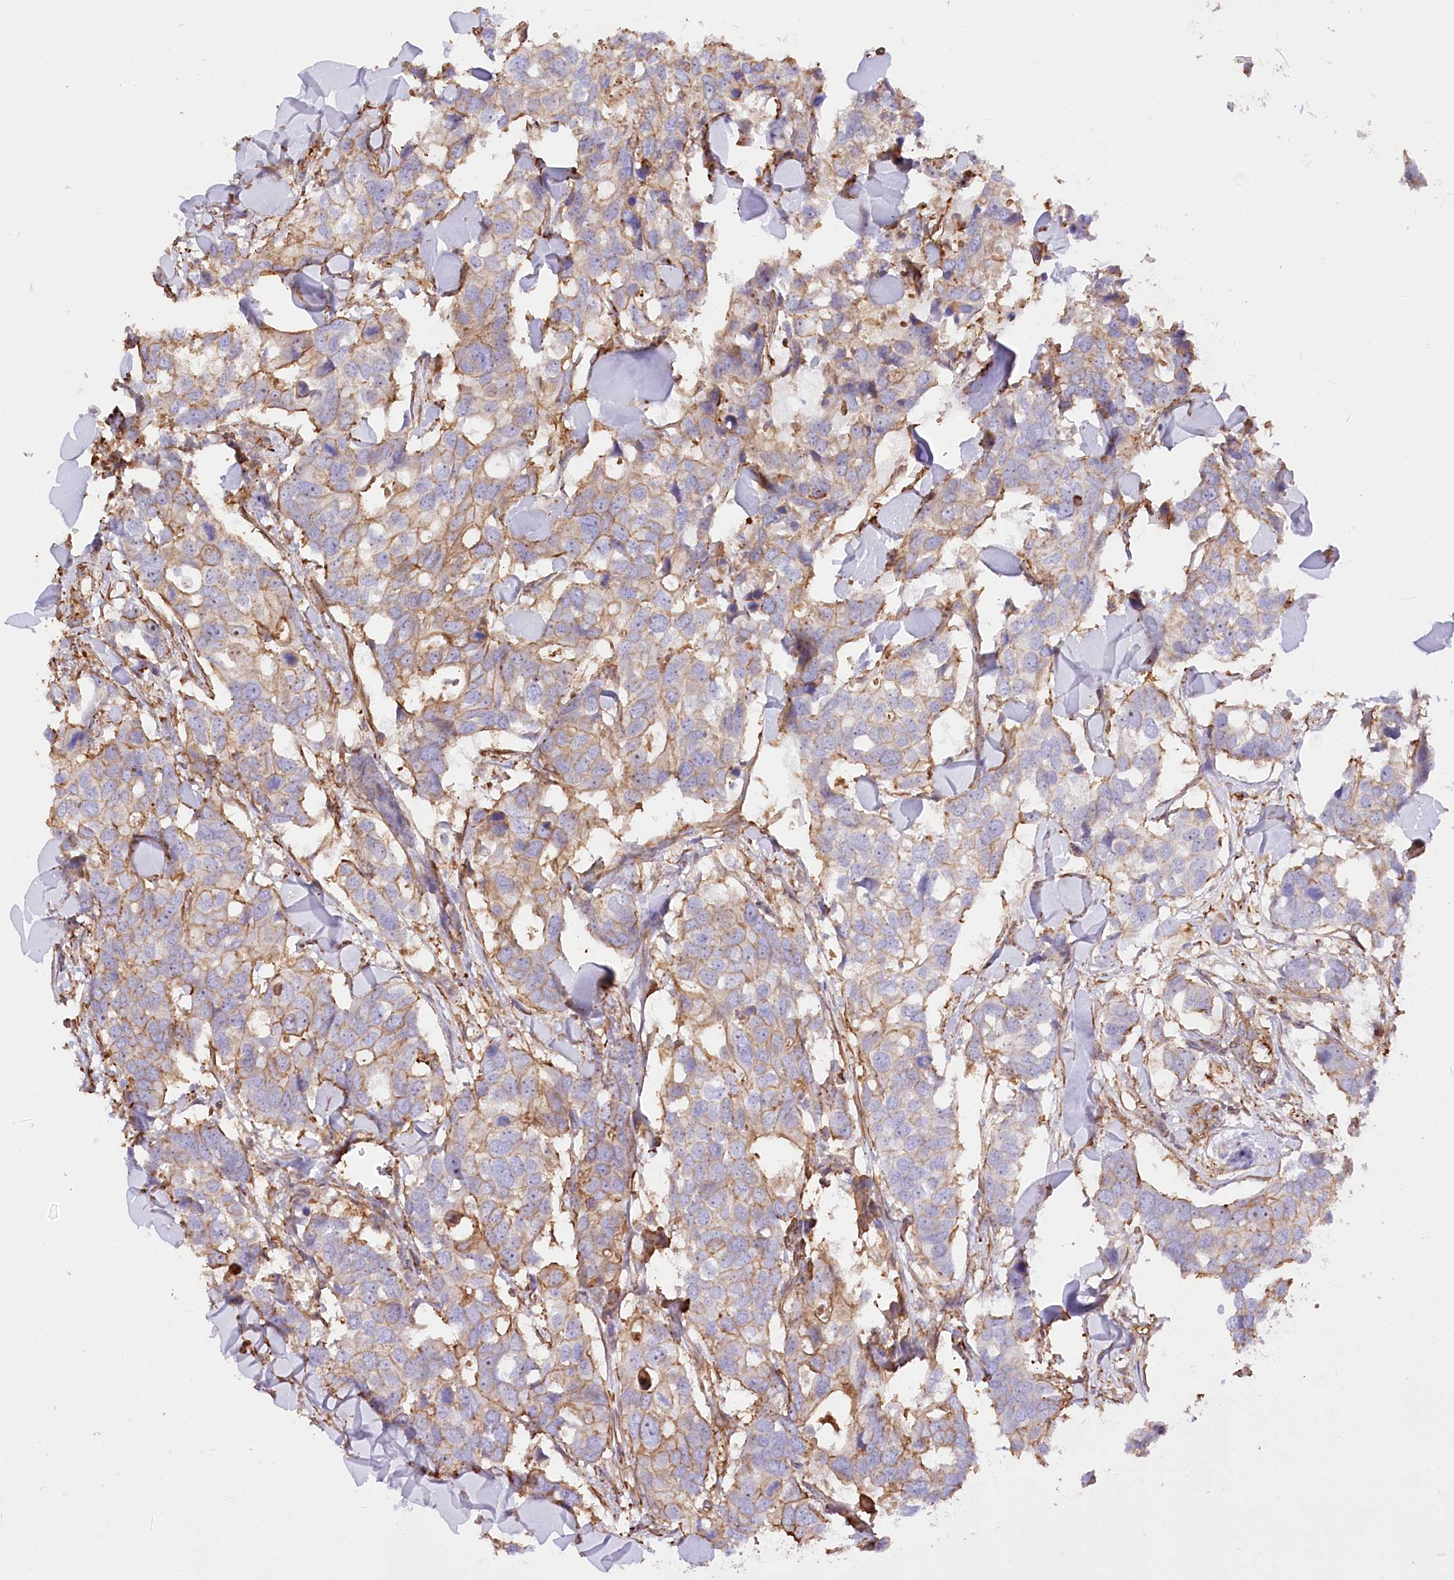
{"staining": {"intensity": "moderate", "quantity": "<25%", "location": "cytoplasmic/membranous"}, "tissue": "breast cancer", "cell_type": "Tumor cells", "image_type": "cancer", "snomed": [{"axis": "morphology", "description": "Duct carcinoma"}, {"axis": "topography", "description": "Breast"}], "caption": "Brown immunohistochemical staining in human breast cancer (invasive ductal carcinoma) exhibits moderate cytoplasmic/membranous positivity in approximately <25% of tumor cells.", "gene": "WDR36", "patient": {"sex": "female", "age": 83}}